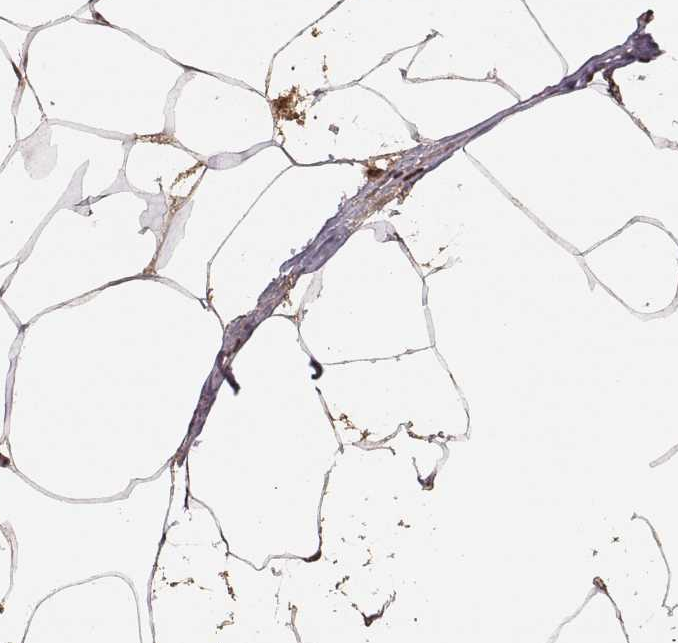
{"staining": {"intensity": "weak", "quantity": ">75%", "location": "cytoplasmic/membranous,nuclear"}, "tissue": "breast", "cell_type": "Adipocytes", "image_type": "normal", "snomed": [{"axis": "morphology", "description": "Normal tissue, NOS"}, {"axis": "topography", "description": "Breast"}], "caption": "Immunohistochemistry image of benign breast: human breast stained using immunohistochemistry demonstrates low levels of weak protein expression localized specifically in the cytoplasmic/membranous,nuclear of adipocytes, appearing as a cytoplasmic/membranous,nuclear brown color.", "gene": "RFT1", "patient": {"sex": "female", "age": 32}}